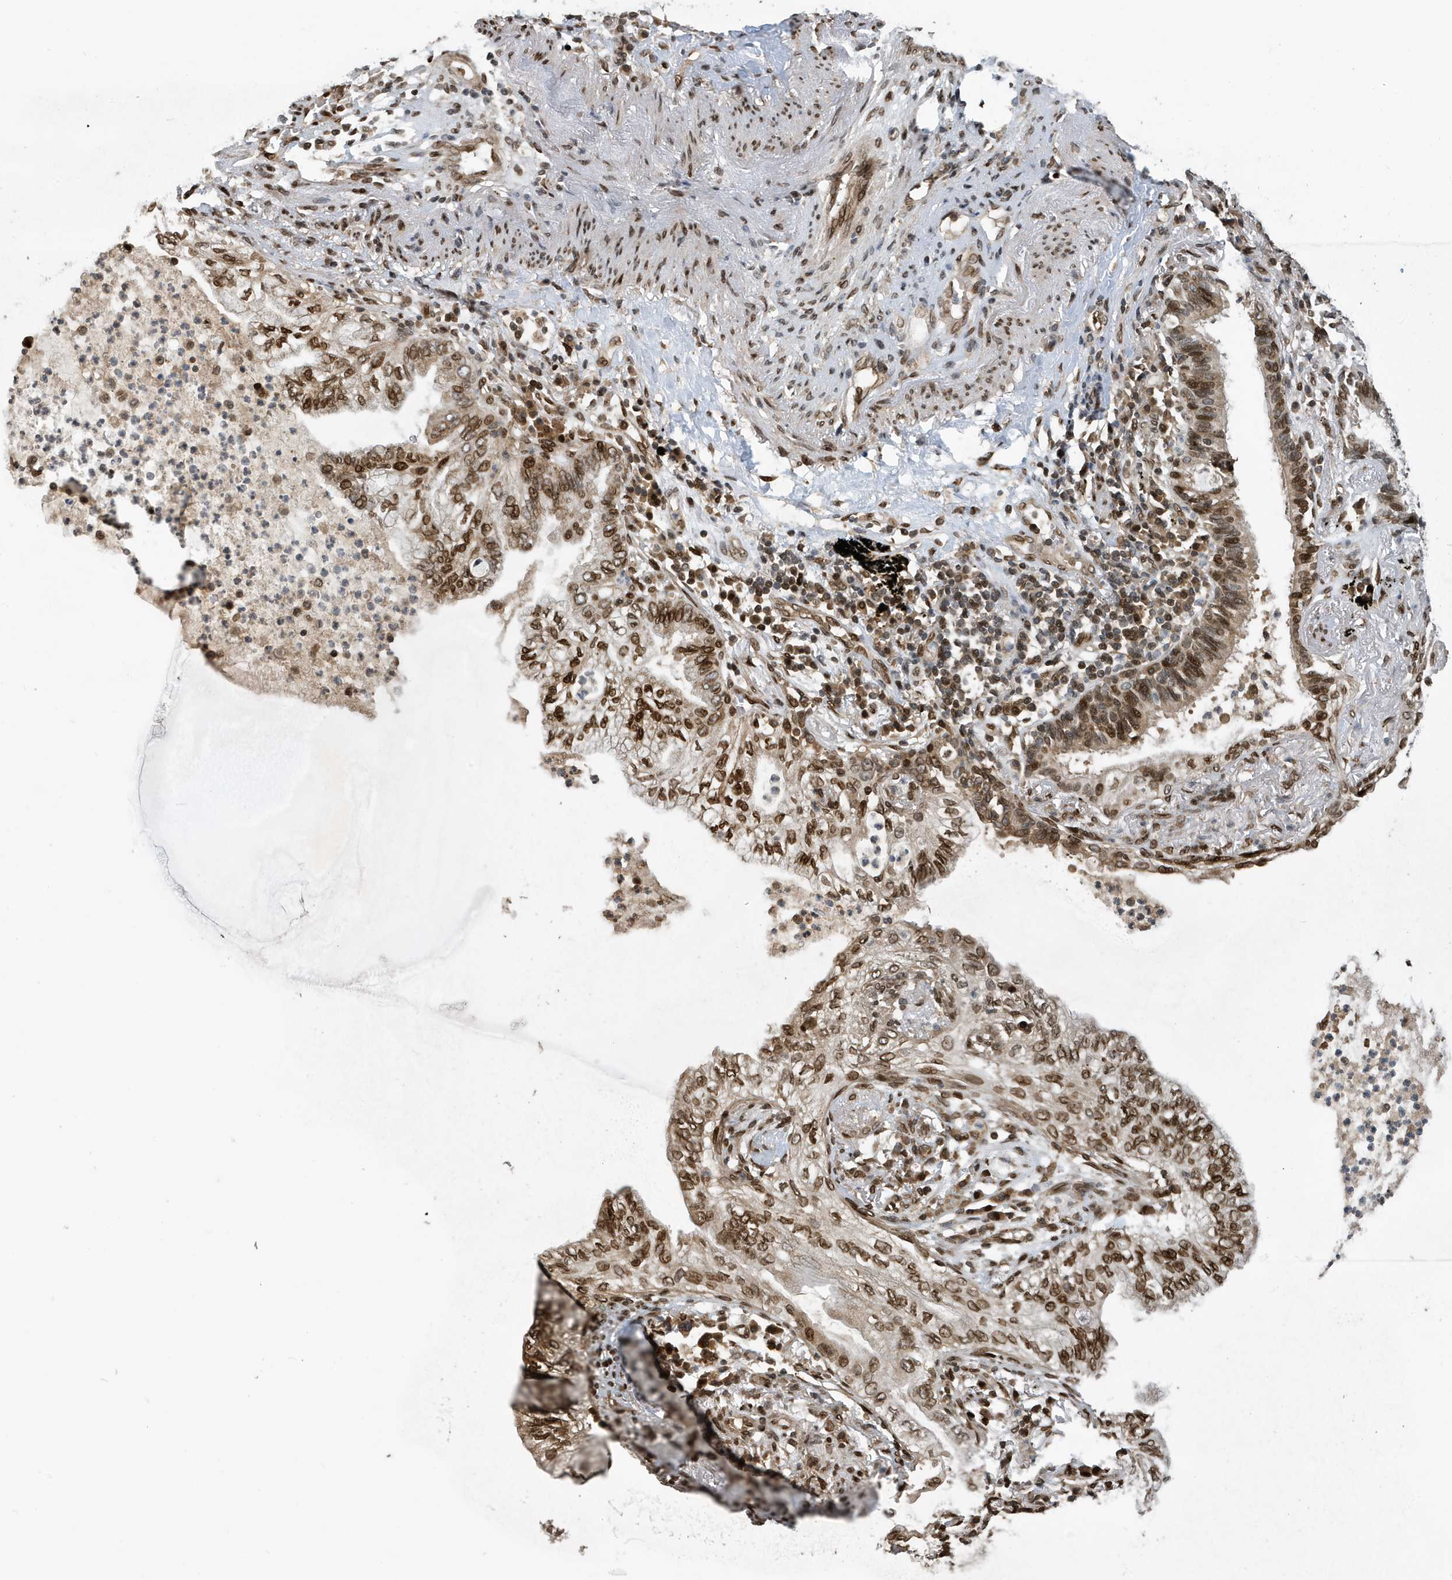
{"staining": {"intensity": "strong", "quantity": ">75%", "location": "nuclear"}, "tissue": "lung cancer", "cell_type": "Tumor cells", "image_type": "cancer", "snomed": [{"axis": "morphology", "description": "Normal tissue, NOS"}, {"axis": "morphology", "description": "Adenocarcinoma, NOS"}, {"axis": "topography", "description": "Bronchus"}, {"axis": "topography", "description": "Lung"}], "caption": "High-magnification brightfield microscopy of lung cancer stained with DAB (3,3'-diaminobenzidine) (brown) and counterstained with hematoxylin (blue). tumor cells exhibit strong nuclear staining is seen in about>75% of cells. (DAB IHC with brightfield microscopy, high magnification).", "gene": "DUSP18", "patient": {"sex": "female", "age": 70}}